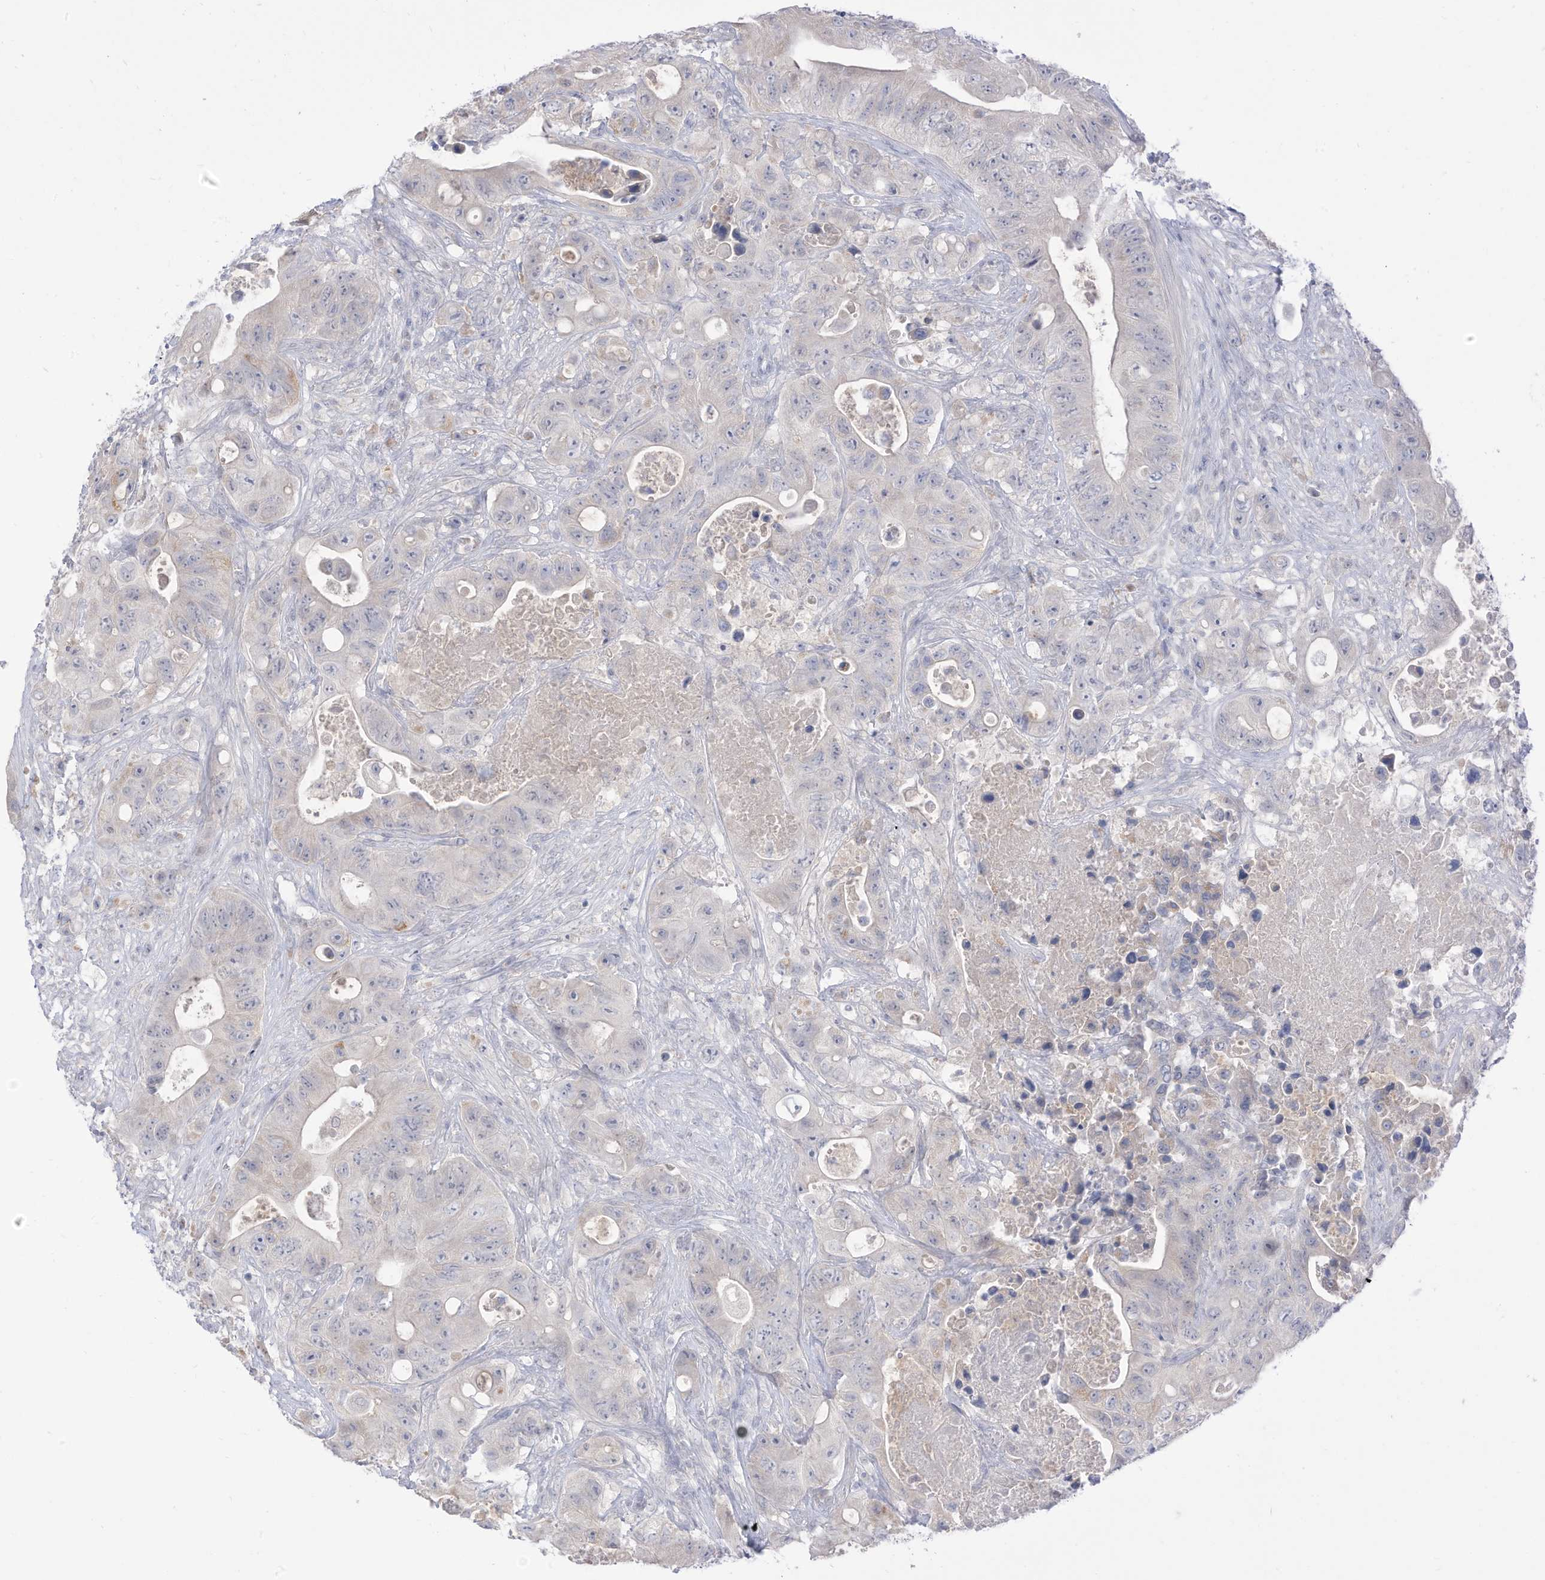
{"staining": {"intensity": "negative", "quantity": "none", "location": "none"}, "tissue": "colorectal cancer", "cell_type": "Tumor cells", "image_type": "cancer", "snomed": [{"axis": "morphology", "description": "Adenocarcinoma, NOS"}, {"axis": "topography", "description": "Colon"}], "caption": "Tumor cells show no significant protein expression in adenocarcinoma (colorectal).", "gene": "OGT", "patient": {"sex": "female", "age": 46}}